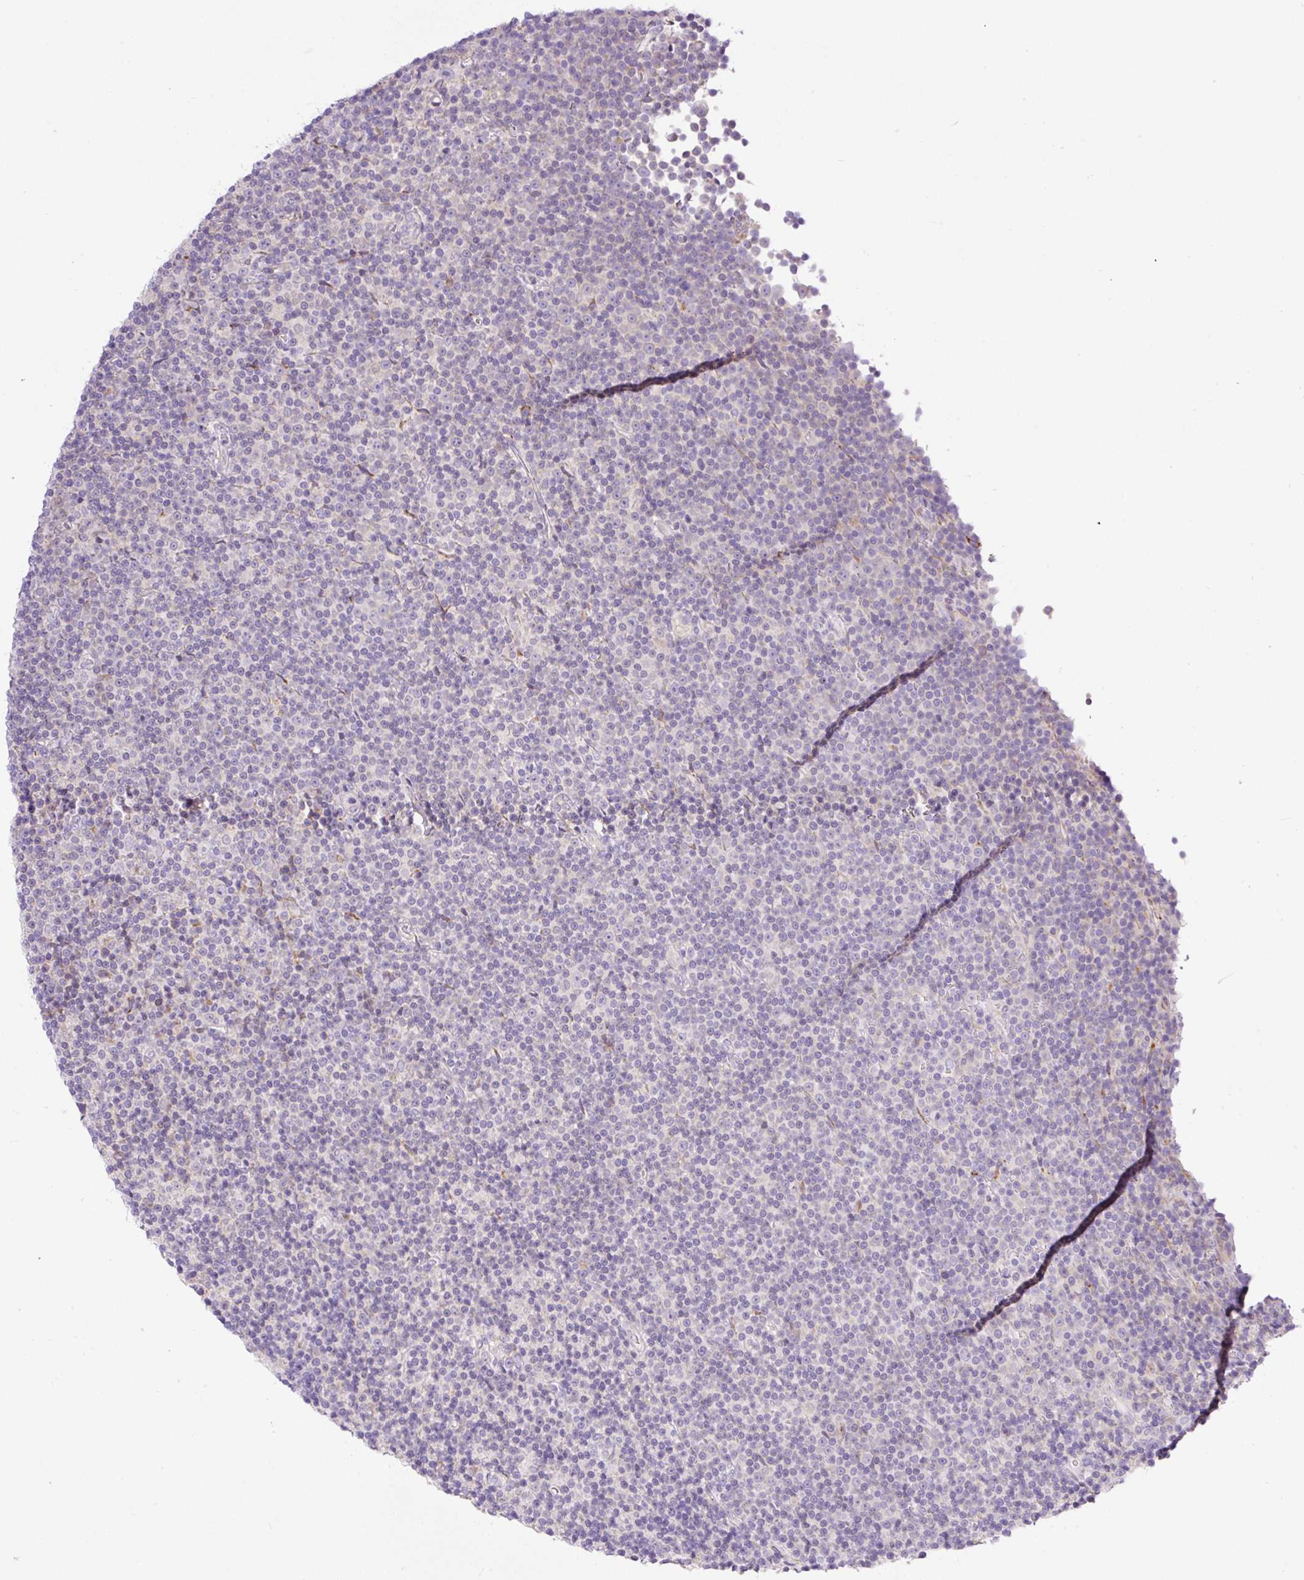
{"staining": {"intensity": "negative", "quantity": "none", "location": "none"}, "tissue": "lymphoma", "cell_type": "Tumor cells", "image_type": "cancer", "snomed": [{"axis": "morphology", "description": "Malignant lymphoma, non-Hodgkin's type, Low grade"}, {"axis": "topography", "description": "Lymph node"}], "caption": "DAB (3,3'-diaminobenzidine) immunohistochemical staining of low-grade malignant lymphoma, non-Hodgkin's type reveals no significant staining in tumor cells.", "gene": "POFUT1", "patient": {"sex": "female", "age": 67}}